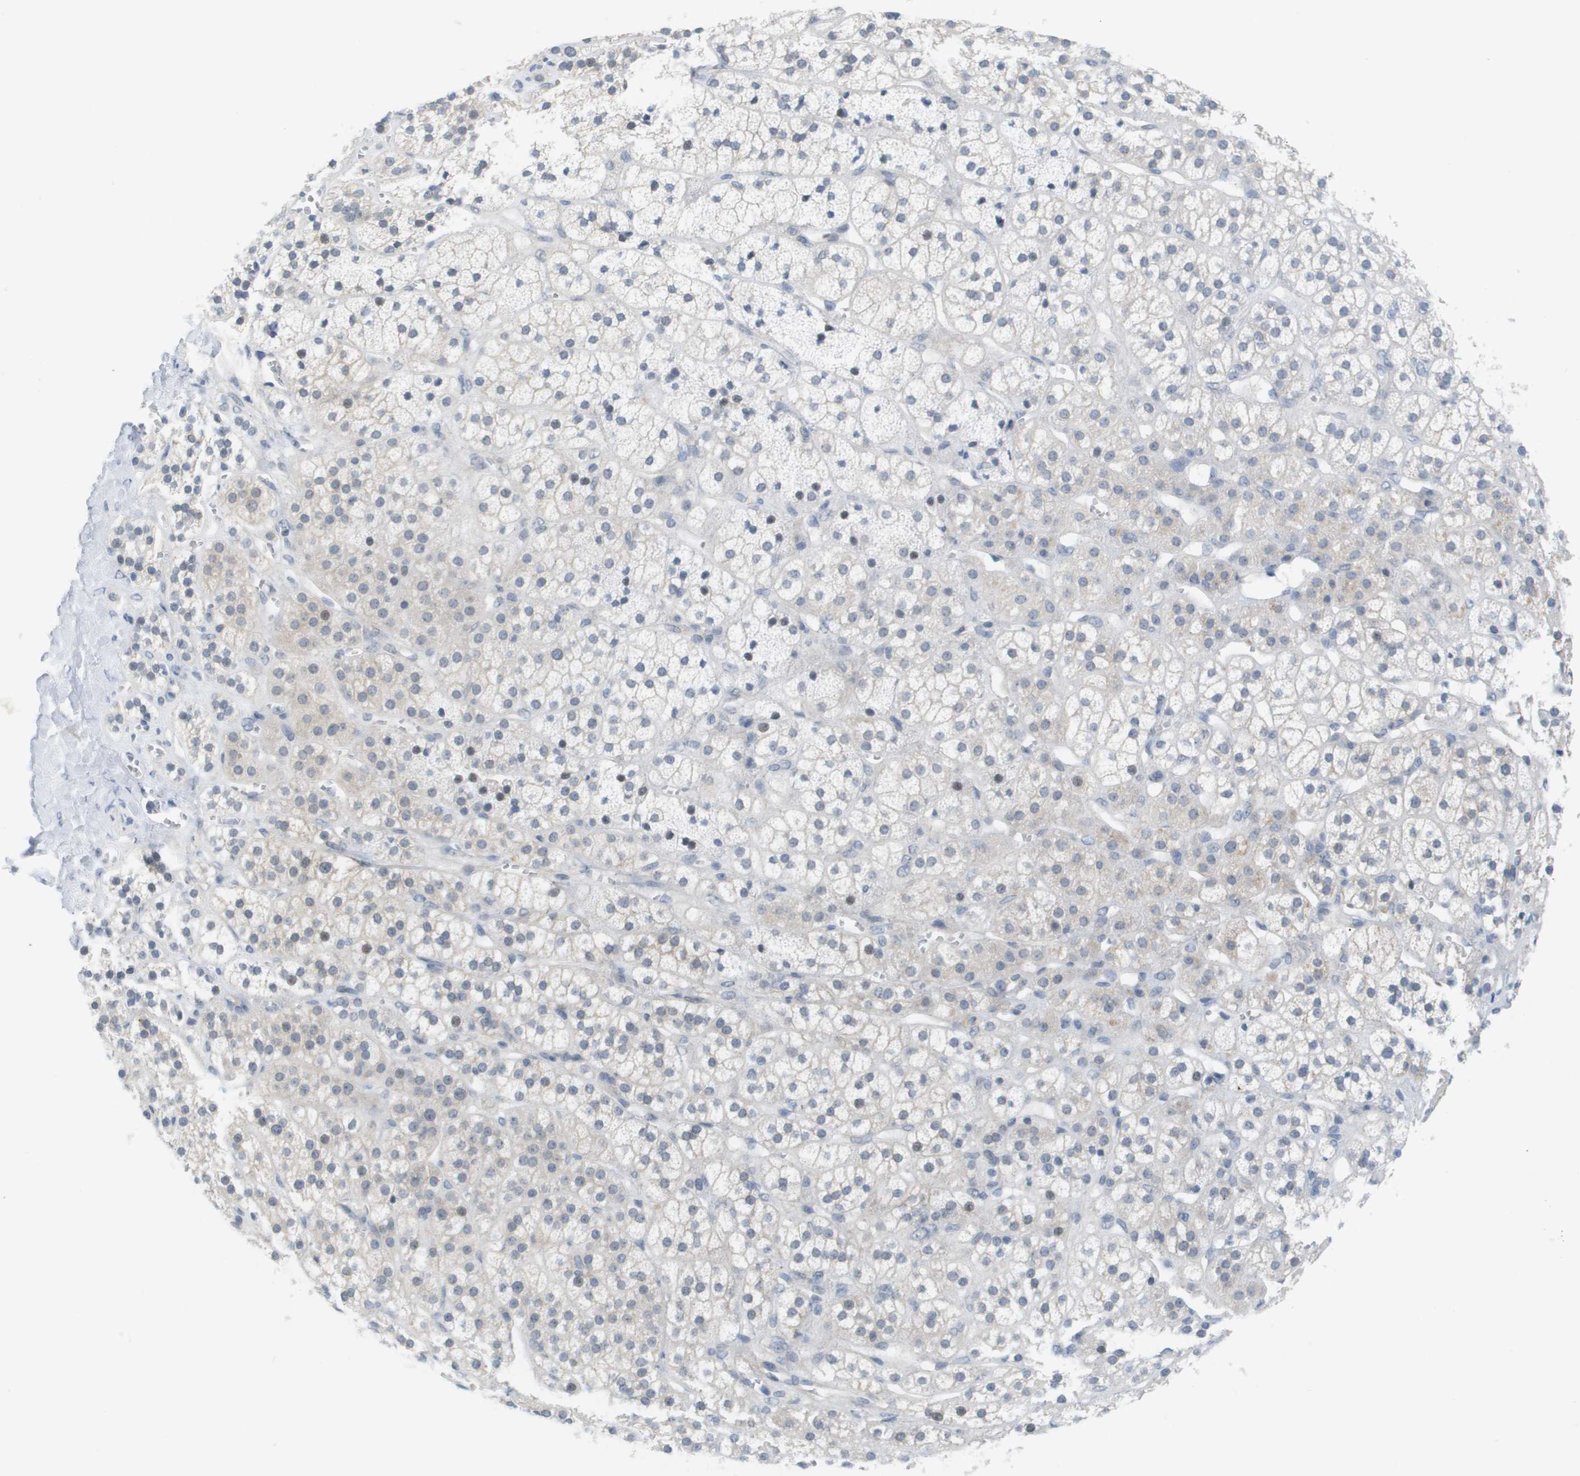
{"staining": {"intensity": "weak", "quantity": "<25%", "location": "cytoplasmic/membranous,nuclear"}, "tissue": "adrenal gland", "cell_type": "Glandular cells", "image_type": "normal", "snomed": [{"axis": "morphology", "description": "Normal tissue, NOS"}, {"axis": "topography", "description": "Adrenal gland"}], "caption": "The IHC photomicrograph has no significant positivity in glandular cells of adrenal gland. (Stains: DAB (3,3'-diaminobenzidine) immunohistochemistry (IHC) with hematoxylin counter stain, Microscopy: brightfield microscopy at high magnification).", "gene": "PDE4A", "patient": {"sex": "male", "age": 56}}